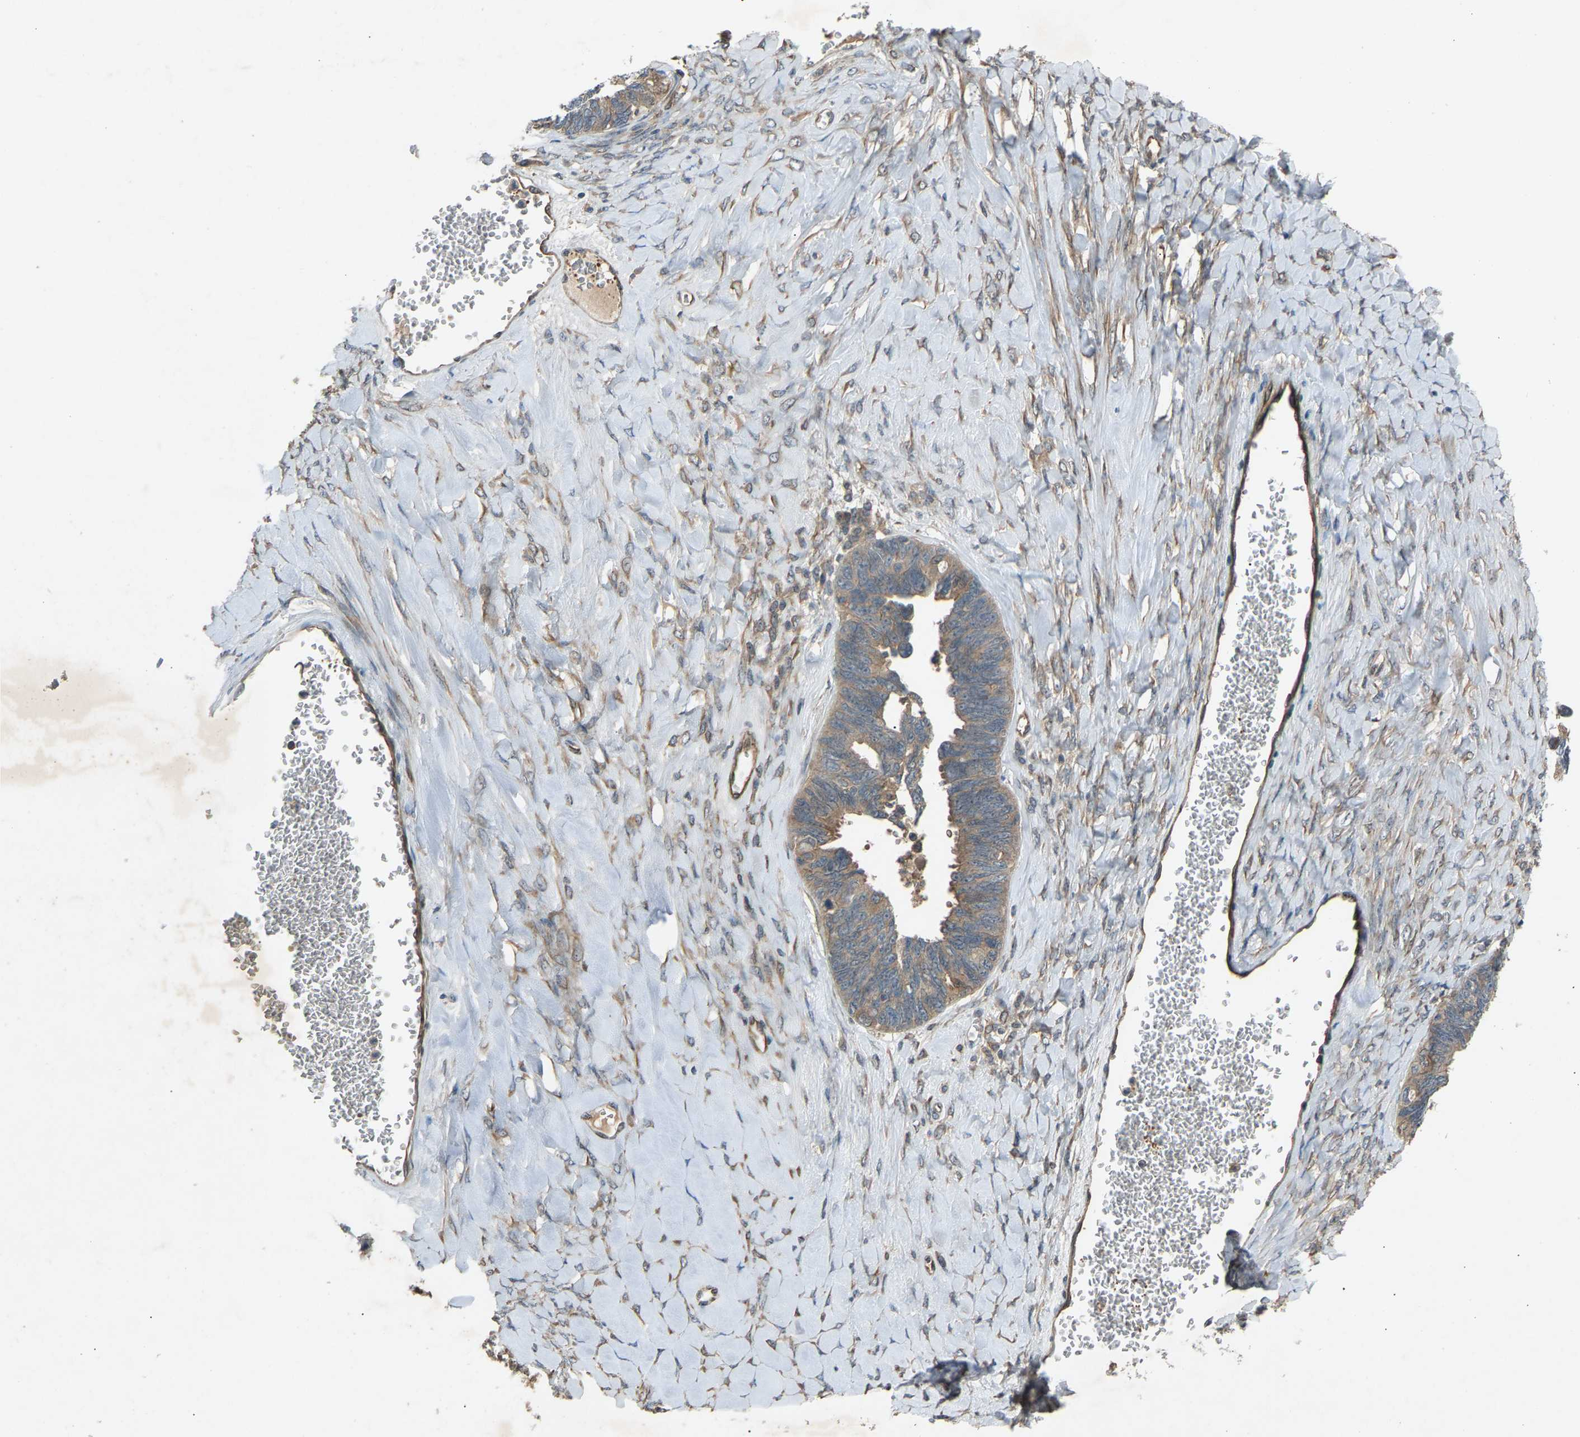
{"staining": {"intensity": "weak", "quantity": ">75%", "location": "cytoplasmic/membranous"}, "tissue": "ovarian cancer", "cell_type": "Tumor cells", "image_type": "cancer", "snomed": [{"axis": "morphology", "description": "Cystadenocarcinoma, serous, NOS"}, {"axis": "topography", "description": "Ovary"}], "caption": "About >75% of tumor cells in ovarian cancer (serous cystadenocarcinoma) show weak cytoplasmic/membranous protein staining as visualized by brown immunohistochemical staining.", "gene": "GAS2L1", "patient": {"sex": "female", "age": 79}}